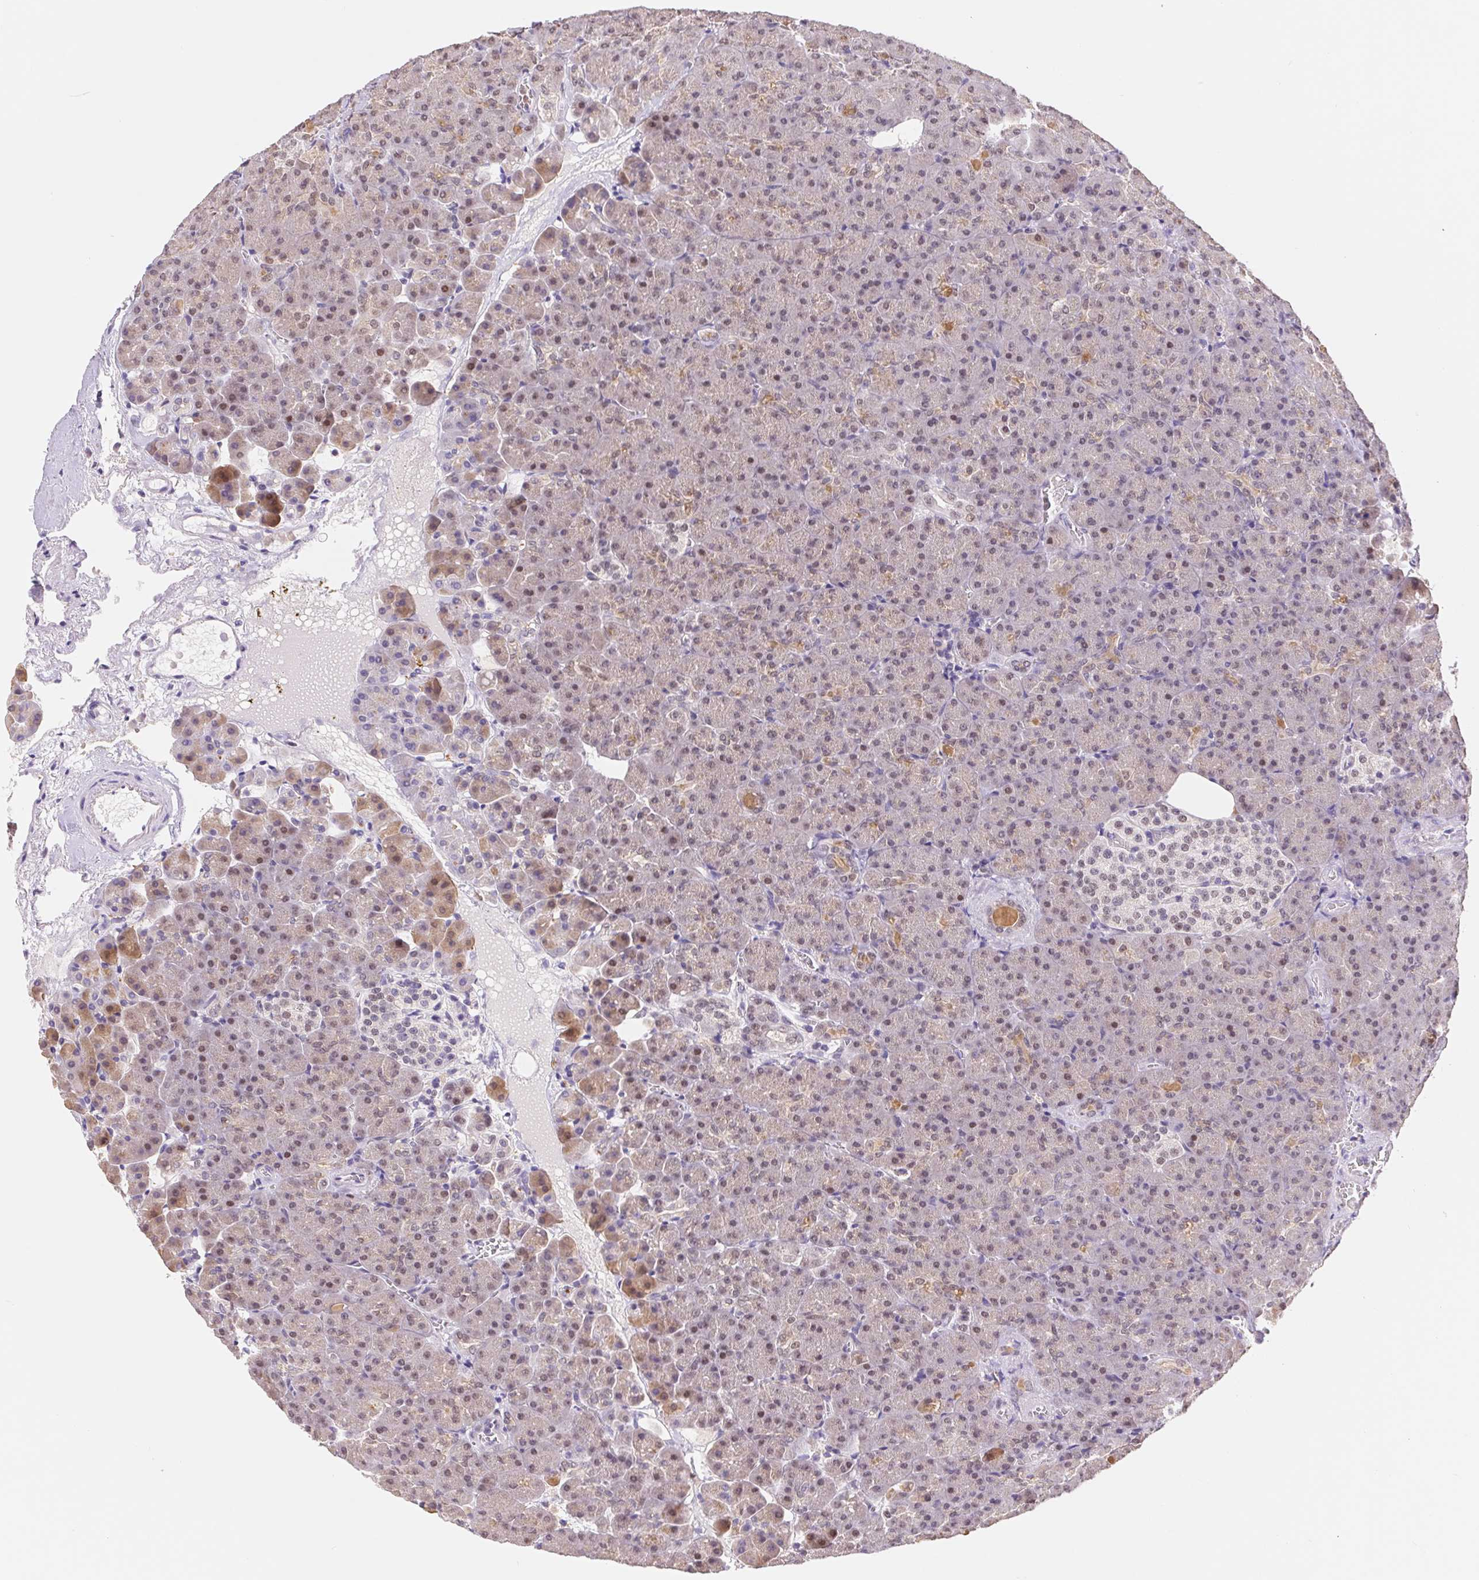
{"staining": {"intensity": "moderate", "quantity": "25%-75%", "location": "nuclear"}, "tissue": "pancreas", "cell_type": "Exocrine glandular cells", "image_type": "normal", "snomed": [{"axis": "morphology", "description": "Normal tissue, NOS"}, {"axis": "topography", "description": "Pancreas"}], "caption": "Protein staining reveals moderate nuclear positivity in about 25%-75% of exocrine glandular cells in unremarkable pancreas.", "gene": "L3MBTL4", "patient": {"sex": "female", "age": 74}}